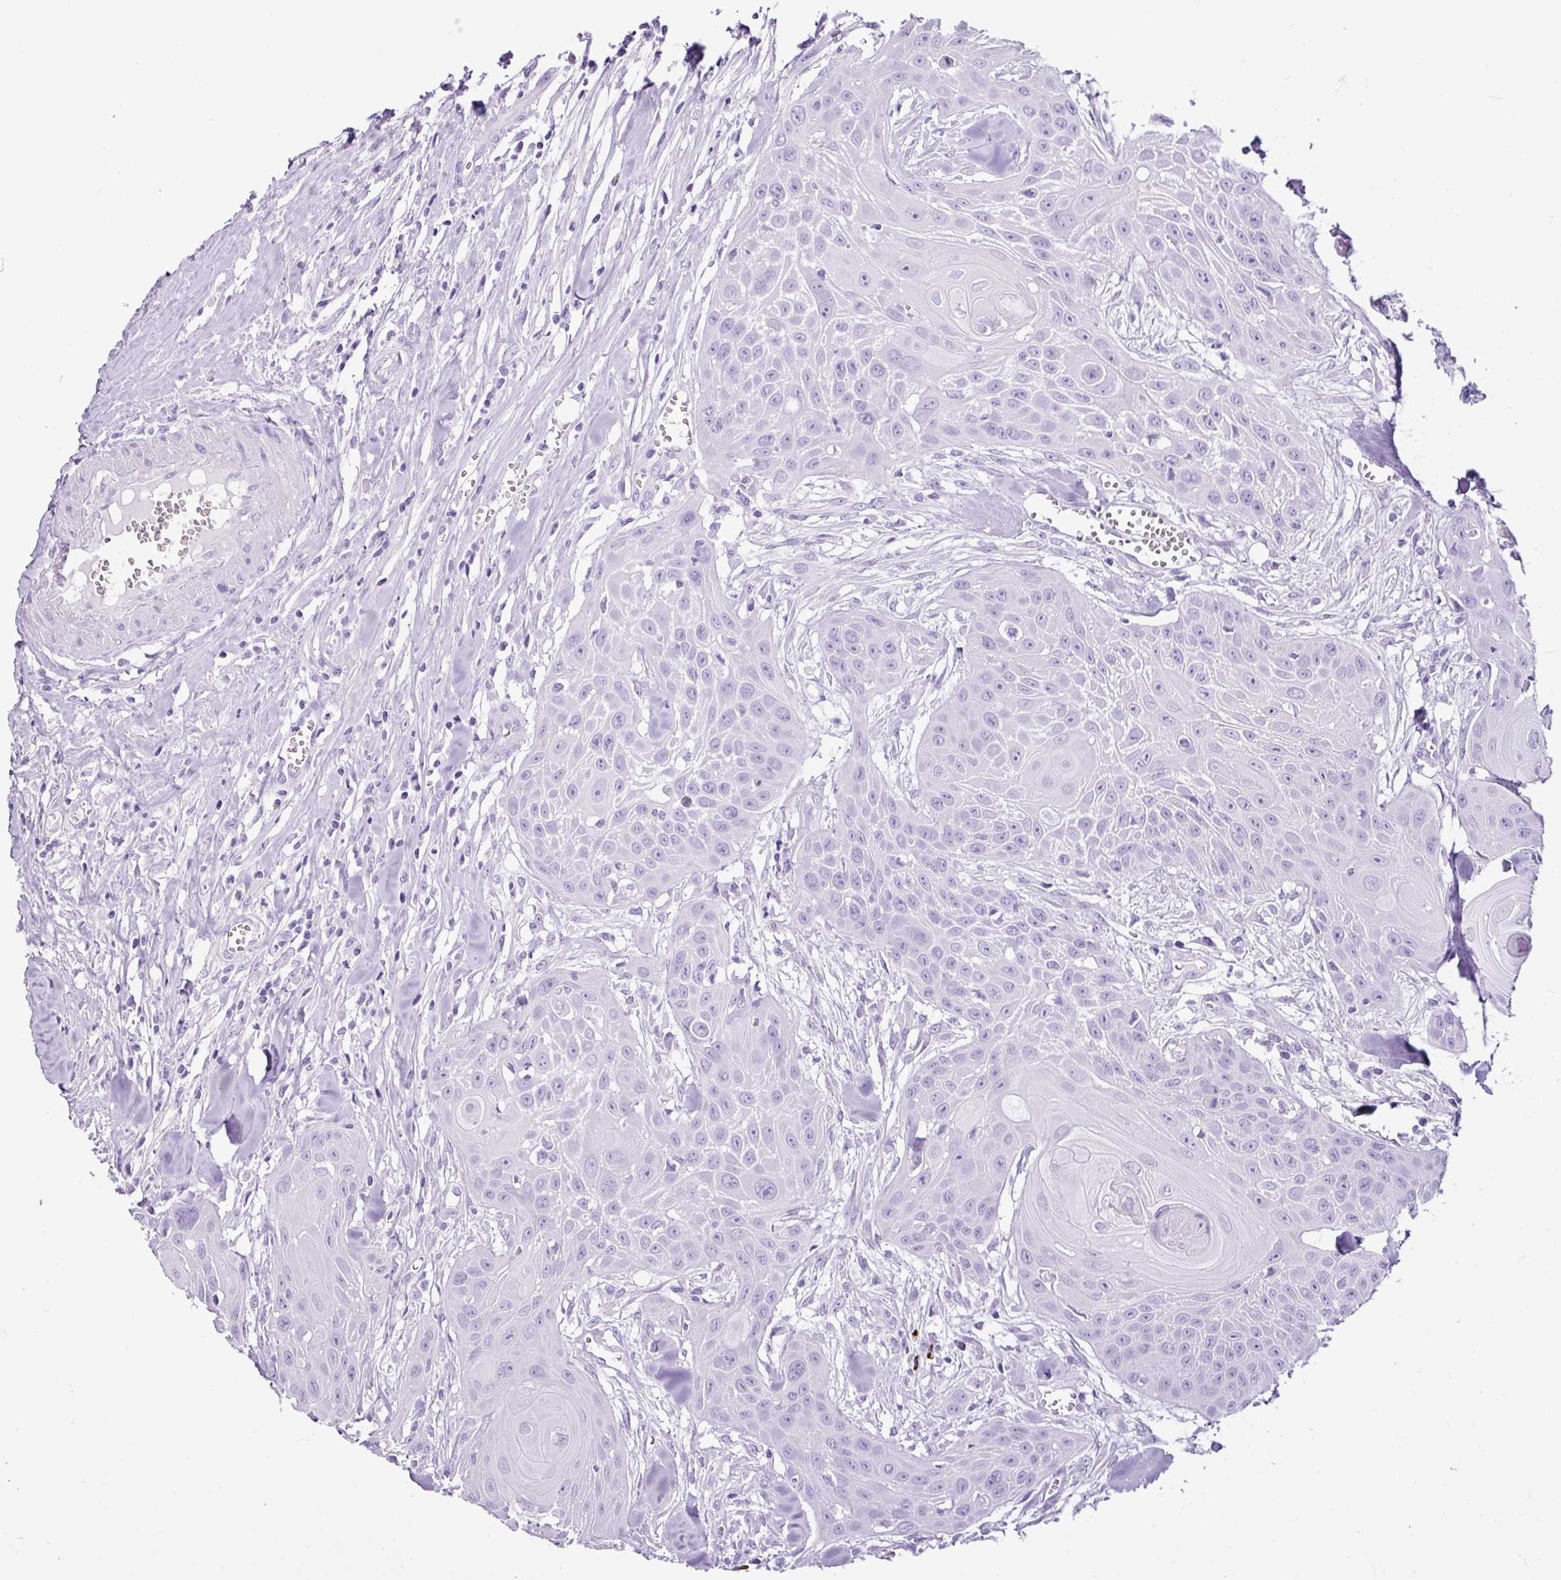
{"staining": {"intensity": "negative", "quantity": "none", "location": "none"}, "tissue": "head and neck cancer", "cell_type": "Tumor cells", "image_type": "cancer", "snomed": [{"axis": "morphology", "description": "Squamous cell carcinoma, NOS"}, {"axis": "topography", "description": "Lymph node"}, {"axis": "topography", "description": "Salivary gland"}, {"axis": "topography", "description": "Head-Neck"}], "caption": "Protein analysis of head and neck squamous cell carcinoma exhibits no significant positivity in tumor cells. (DAB (3,3'-diaminobenzidine) immunohistochemistry (IHC) with hematoxylin counter stain).", "gene": "LILRB4", "patient": {"sex": "female", "age": 74}}